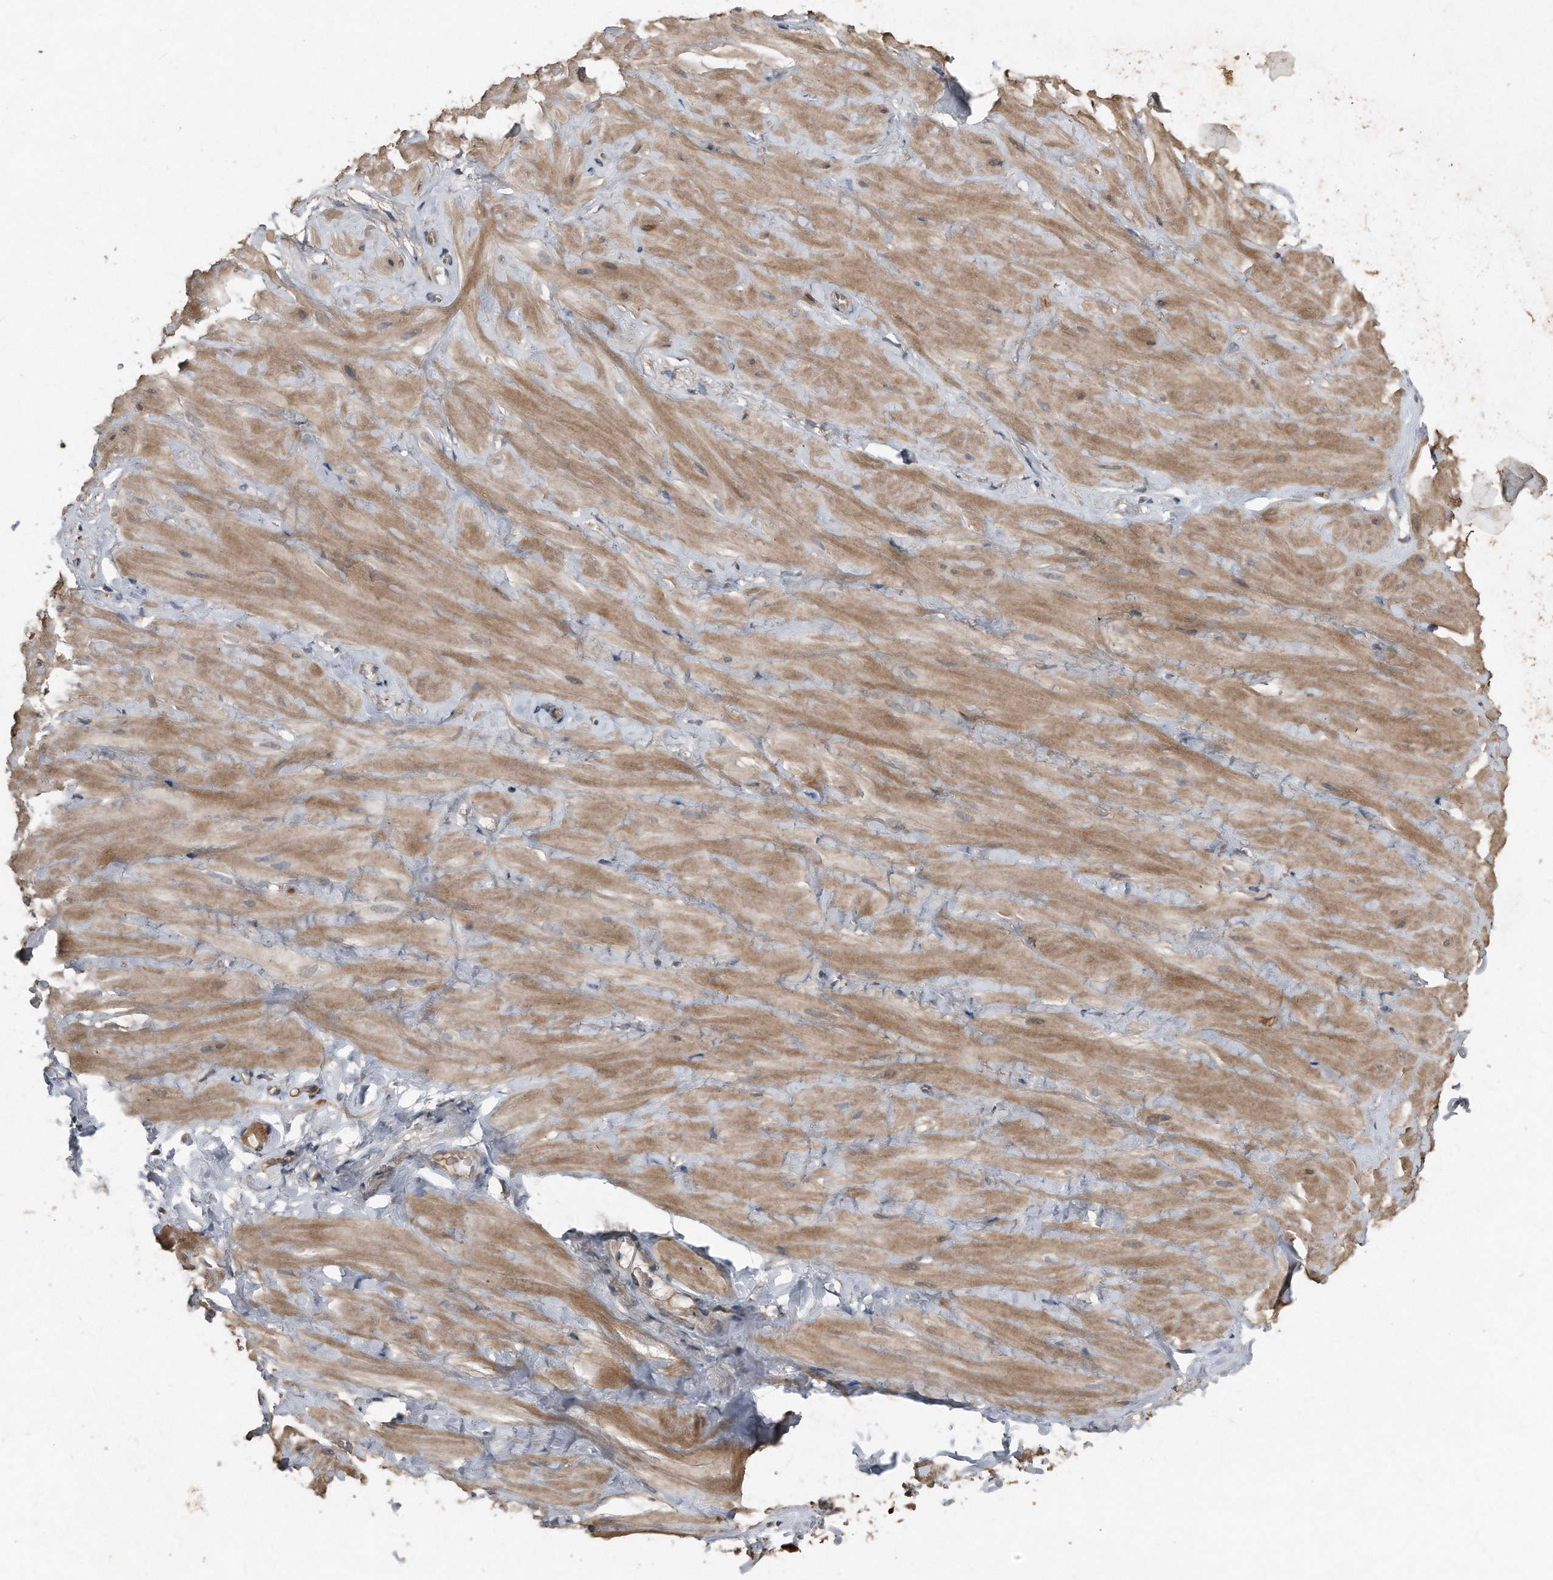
{"staining": {"intensity": "moderate", "quantity": ">75%", "location": "cytoplasmic/membranous"}, "tissue": "adipose tissue", "cell_type": "Adipocytes", "image_type": "normal", "snomed": [{"axis": "morphology", "description": "Normal tissue, NOS"}, {"axis": "topography", "description": "Adipose tissue"}, {"axis": "topography", "description": "Vascular tissue"}, {"axis": "topography", "description": "Peripheral nerve tissue"}], "caption": "Protein expression analysis of normal human adipose tissue reveals moderate cytoplasmic/membranous staining in about >75% of adipocytes. (DAB = brown stain, brightfield microscopy at high magnification).", "gene": "ANKRD10", "patient": {"sex": "male", "age": 25}}